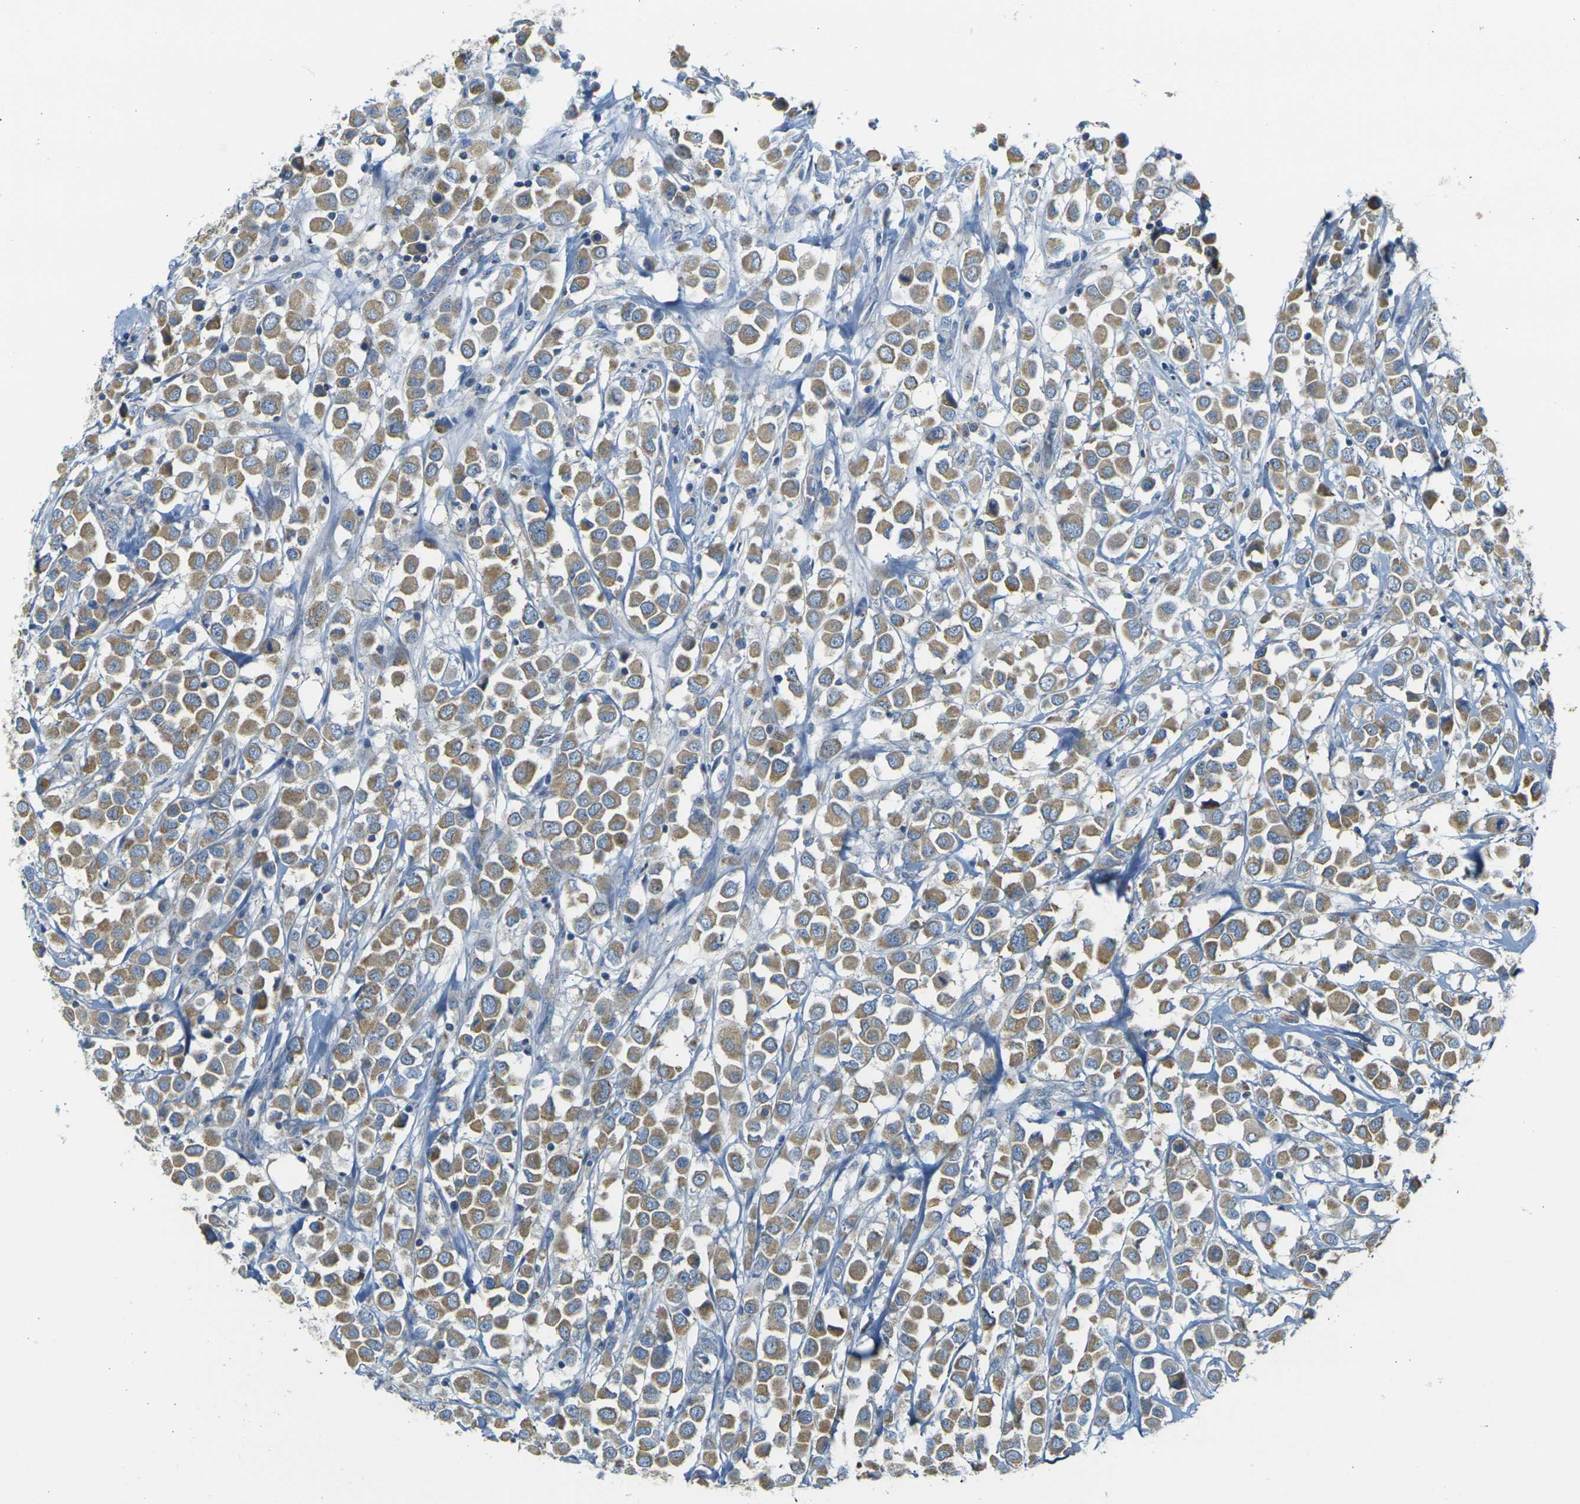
{"staining": {"intensity": "moderate", "quantity": ">75%", "location": "cytoplasmic/membranous"}, "tissue": "breast cancer", "cell_type": "Tumor cells", "image_type": "cancer", "snomed": [{"axis": "morphology", "description": "Duct carcinoma"}, {"axis": "topography", "description": "Breast"}], "caption": "The immunohistochemical stain highlights moderate cytoplasmic/membranous expression in tumor cells of breast infiltrating ductal carcinoma tissue.", "gene": "PARD6B", "patient": {"sex": "female", "age": 61}}